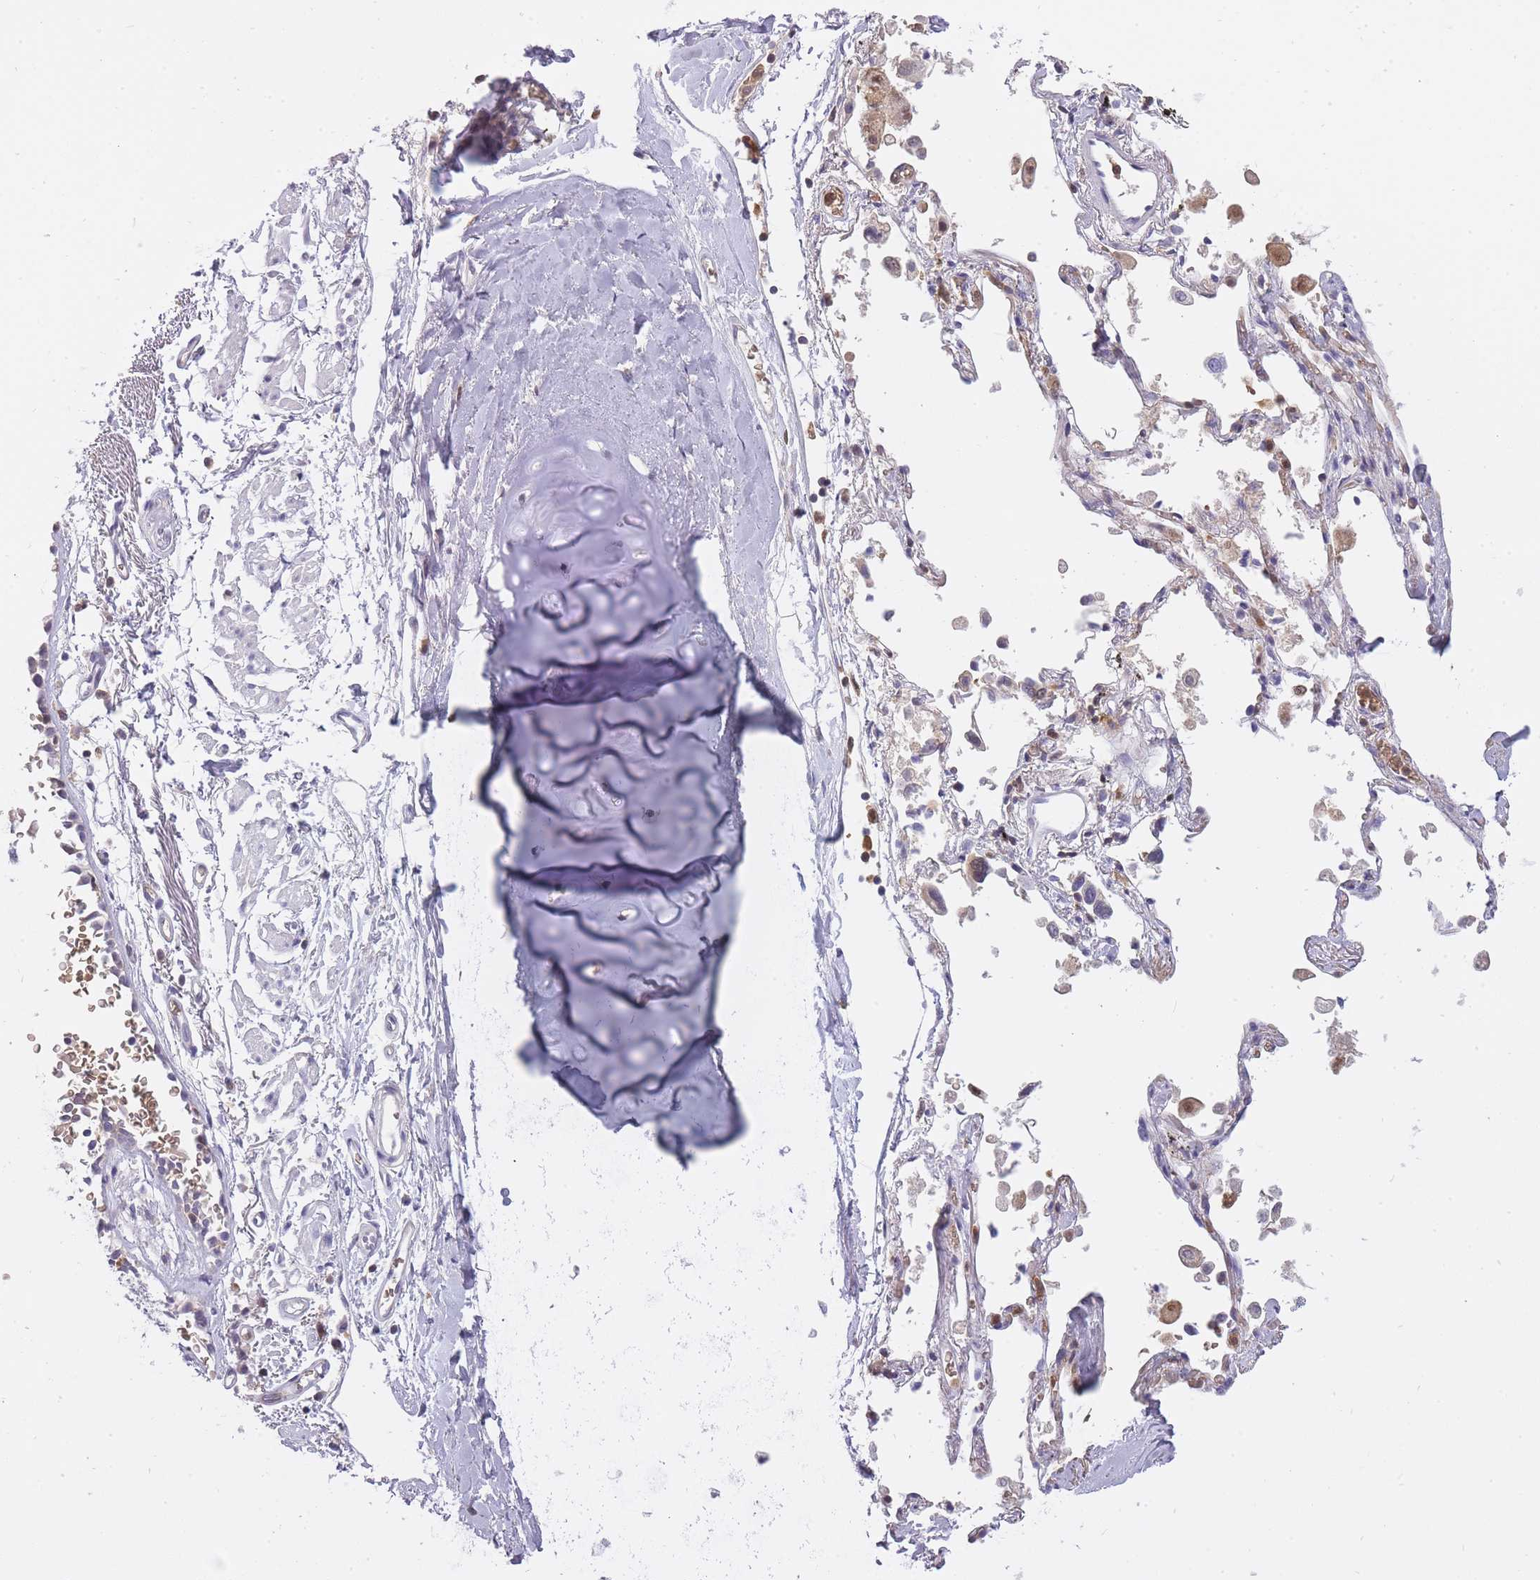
{"staining": {"intensity": "negative", "quantity": "none", "location": "none"}, "tissue": "soft tissue", "cell_type": "Chondrocytes", "image_type": "normal", "snomed": [{"axis": "morphology", "description": "Normal tissue, NOS"}, {"axis": "topography", "description": "Cartilage tissue"}], "caption": "Immunohistochemistry micrograph of unremarkable soft tissue: human soft tissue stained with DAB reveals no significant protein expression in chondrocytes. (Immunohistochemistry (ihc), brightfield microscopy, high magnification).", "gene": "CXorf38", "patient": {"sex": "male", "age": 73}}